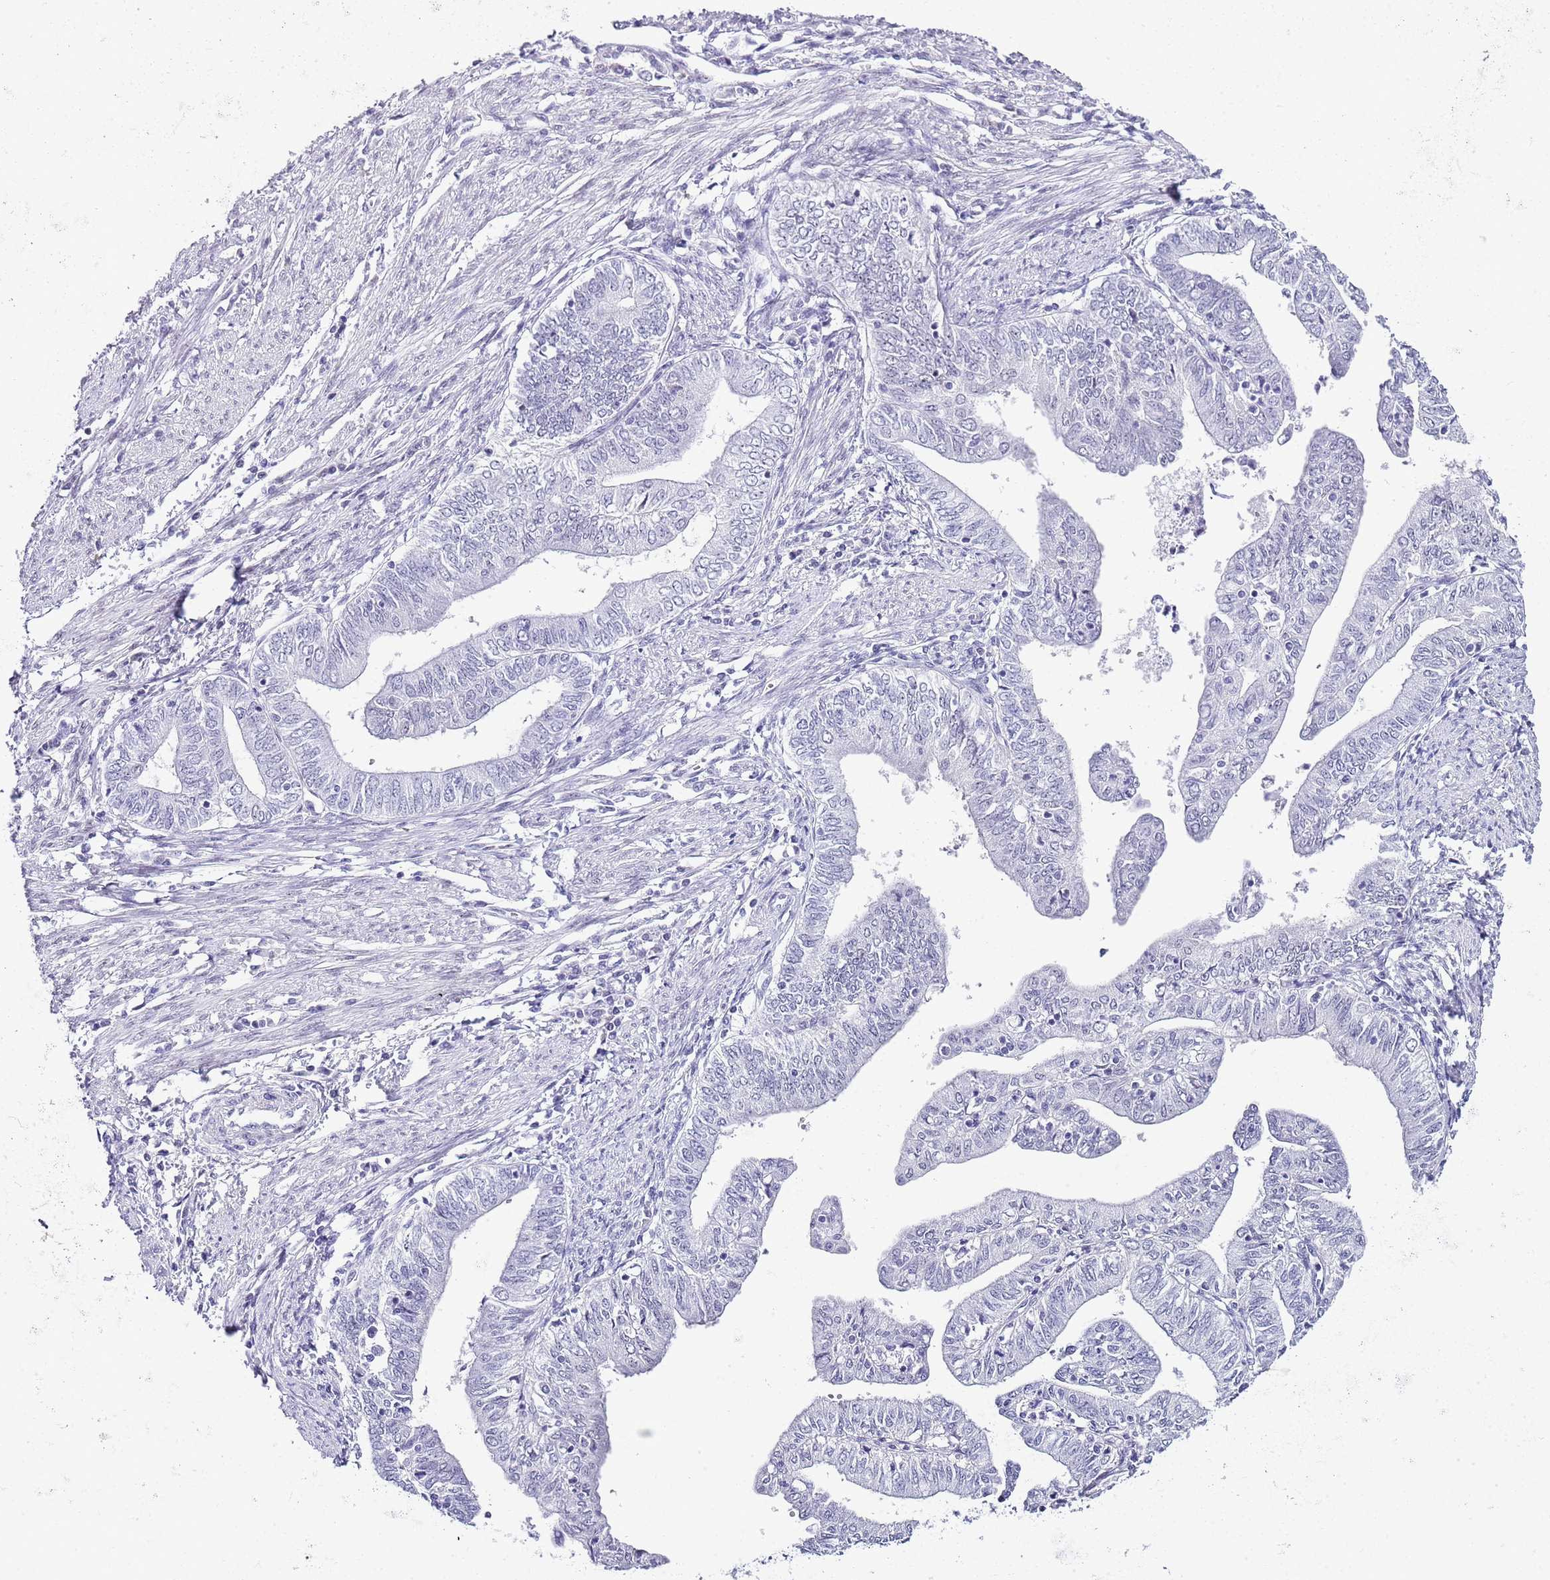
{"staining": {"intensity": "negative", "quantity": "none", "location": "none"}, "tissue": "endometrial cancer", "cell_type": "Tumor cells", "image_type": "cancer", "snomed": [{"axis": "morphology", "description": "Adenocarcinoma, NOS"}, {"axis": "topography", "description": "Endometrium"}], "caption": "Endometrial adenocarcinoma was stained to show a protein in brown. There is no significant positivity in tumor cells. (DAB (3,3'-diaminobenzidine) IHC visualized using brightfield microscopy, high magnification).", "gene": "NOP56", "patient": {"sex": "female", "age": 66}}